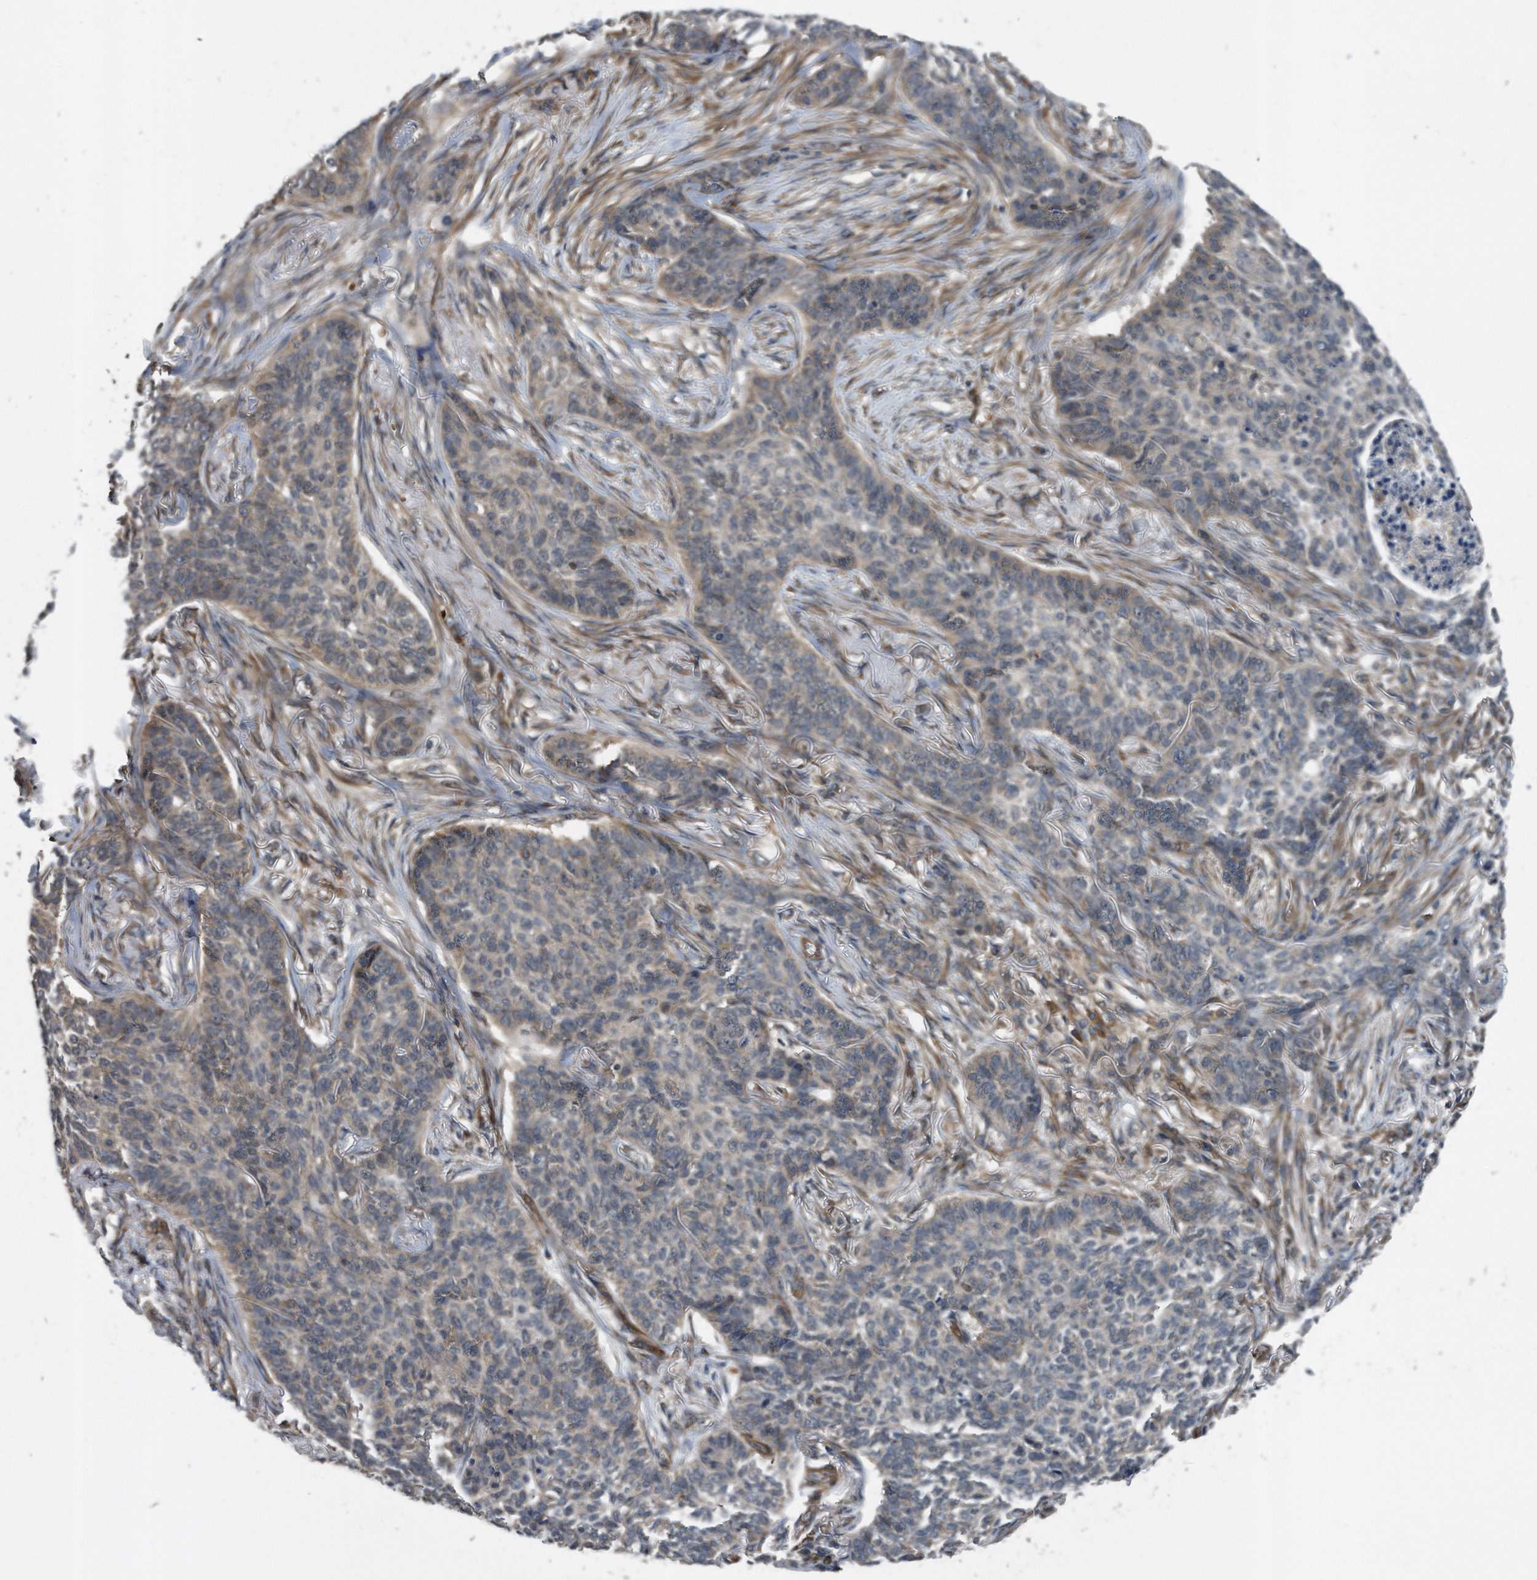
{"staining": {"intensity": "weak", "quantity": "25%-75%", "location": "cytoplasmic/membranous"}, "tissue": "skin cancer", "cell_type": "Tumor cells", "image_type": "cancer", "snomed": [{"axis": "morphology", "description": "Basal cell carcinoma"}, {"axis": "topography", "description": "Skin"}], "caption": "Immunohistochemical staining of skin basal cell carcinoma exhibits low levels of weak cytoplasmic/membranous staining in approximately 25%-75% of tumor cells. Immunohistochemistry stains the protein in brown and the nuclei are stained blue.", "gene": "ZNF79", "patient": {"sex": "male", "age": 85}}